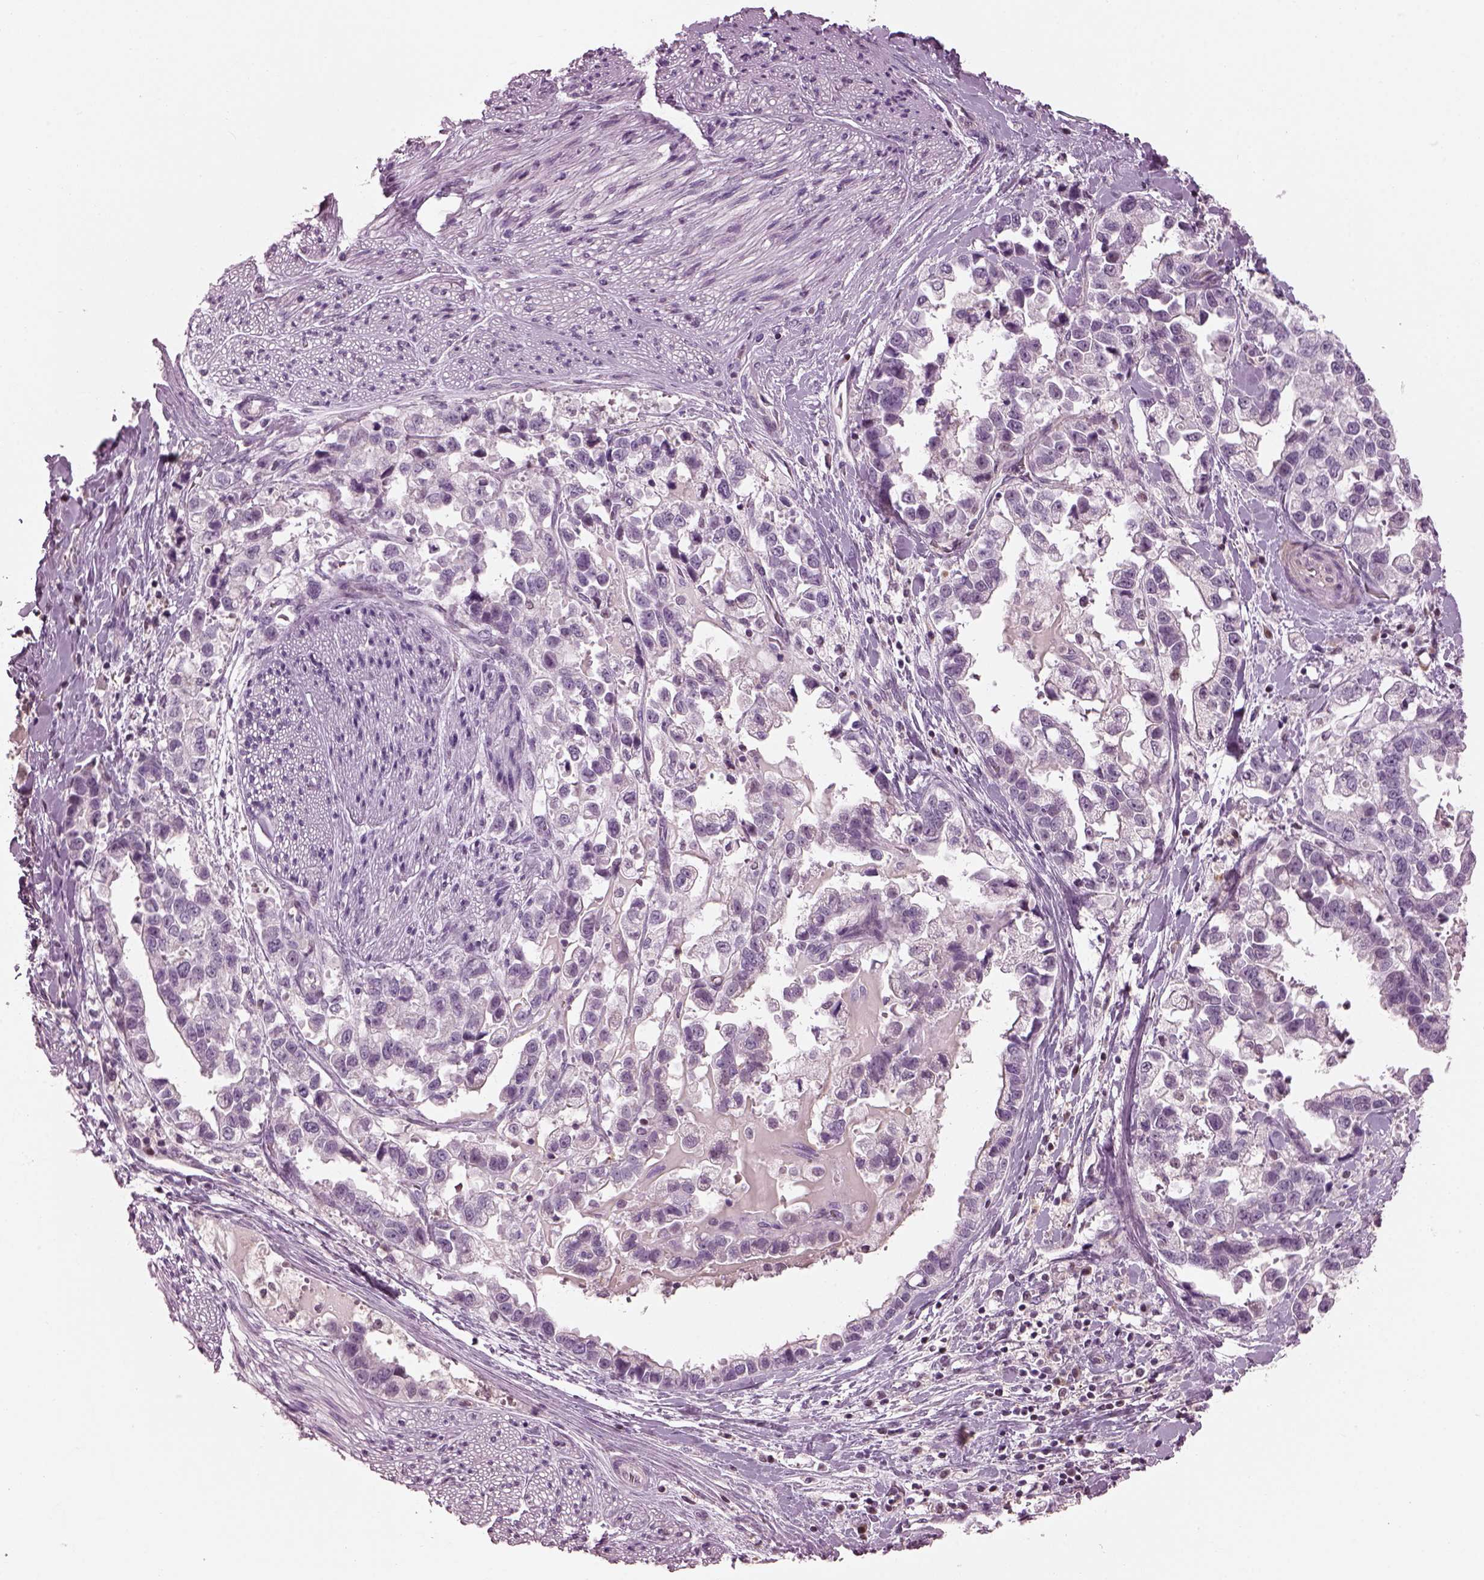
{"staining": {"intensity": "negative", "quantity": "none", "location": "none"}, "tissue": "stomach cancer", "cell_type": "Tumor cells", "image_type": "cancer", "snomed": [{"axis": "morphology", "description": "Adenocarcinoma, NOS"}, {"axis": "topography", "description": "Stomach"}], "caption": "An IHC histopathology image of adenocarcinoma (stomach) is shown. There is no staining in tumor cells of adenocarcinoma (stomach). (Brightfield microscopy of DAB immunohistochemistry at high magnification).", "gene": "BFSP1", "patient": {"sex": "male", "age": 59}}